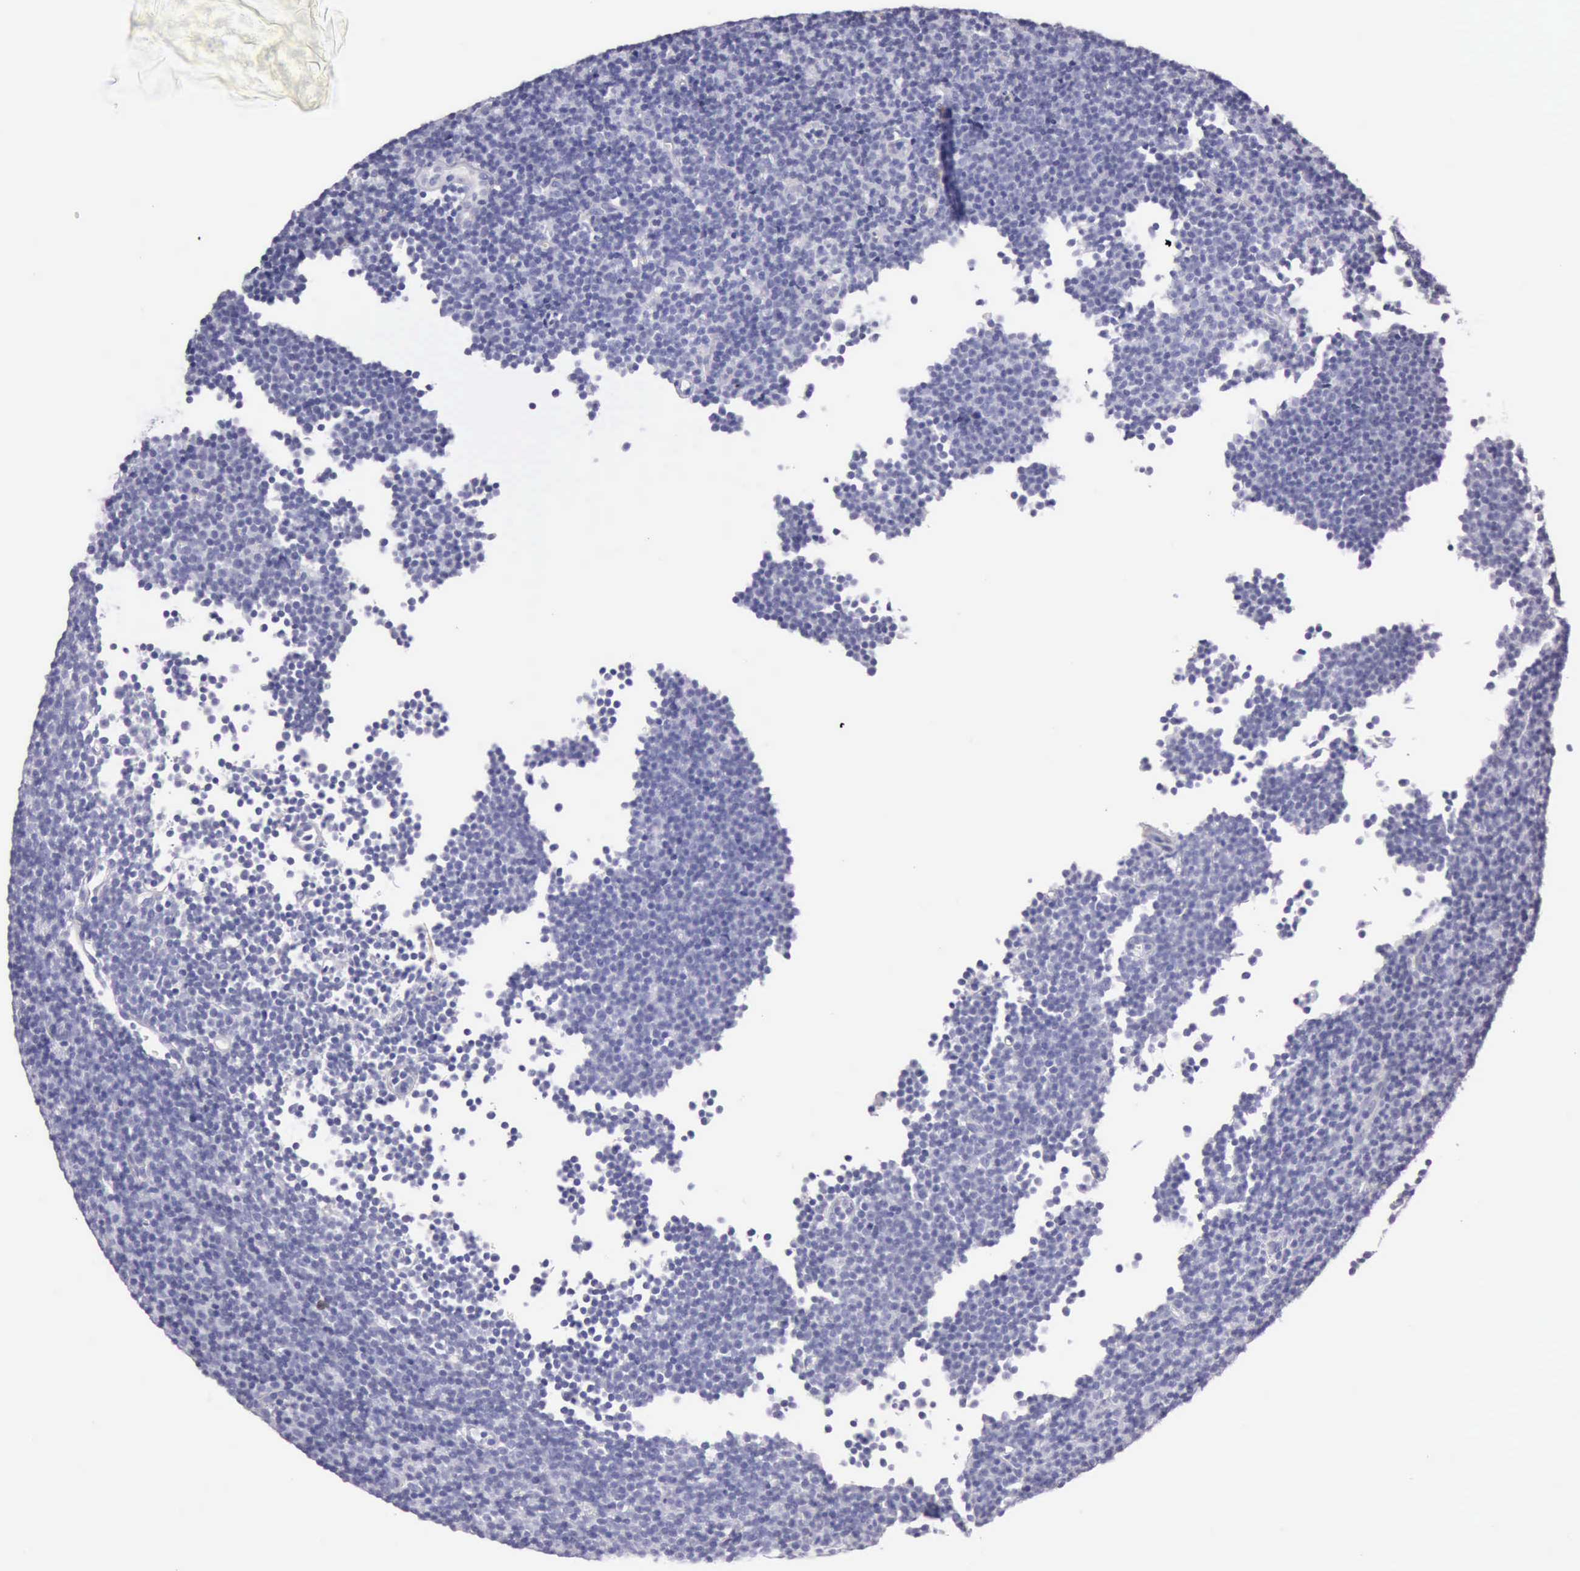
{"staining": {"intensity": "negative", "quantity": "none", "location": "none"}, "tissue": "lymphoma", "cell_type": "Tumor cells", "image_type": "cancer", "snomed": [{"axis": "morphology", "description": "Malignant lymphoma, non-Hodgkin's type, Low grade"}, {"axis": "topography", "description": "Lymph node"}], "caption": "This is an IHC photomicrograph of malignant lymphoma, non-Hodgkin's type (low-grade). There is no staining in tumor cells.", "gene": "AOC3", "patient": {"sex": "male", "age": 57}}